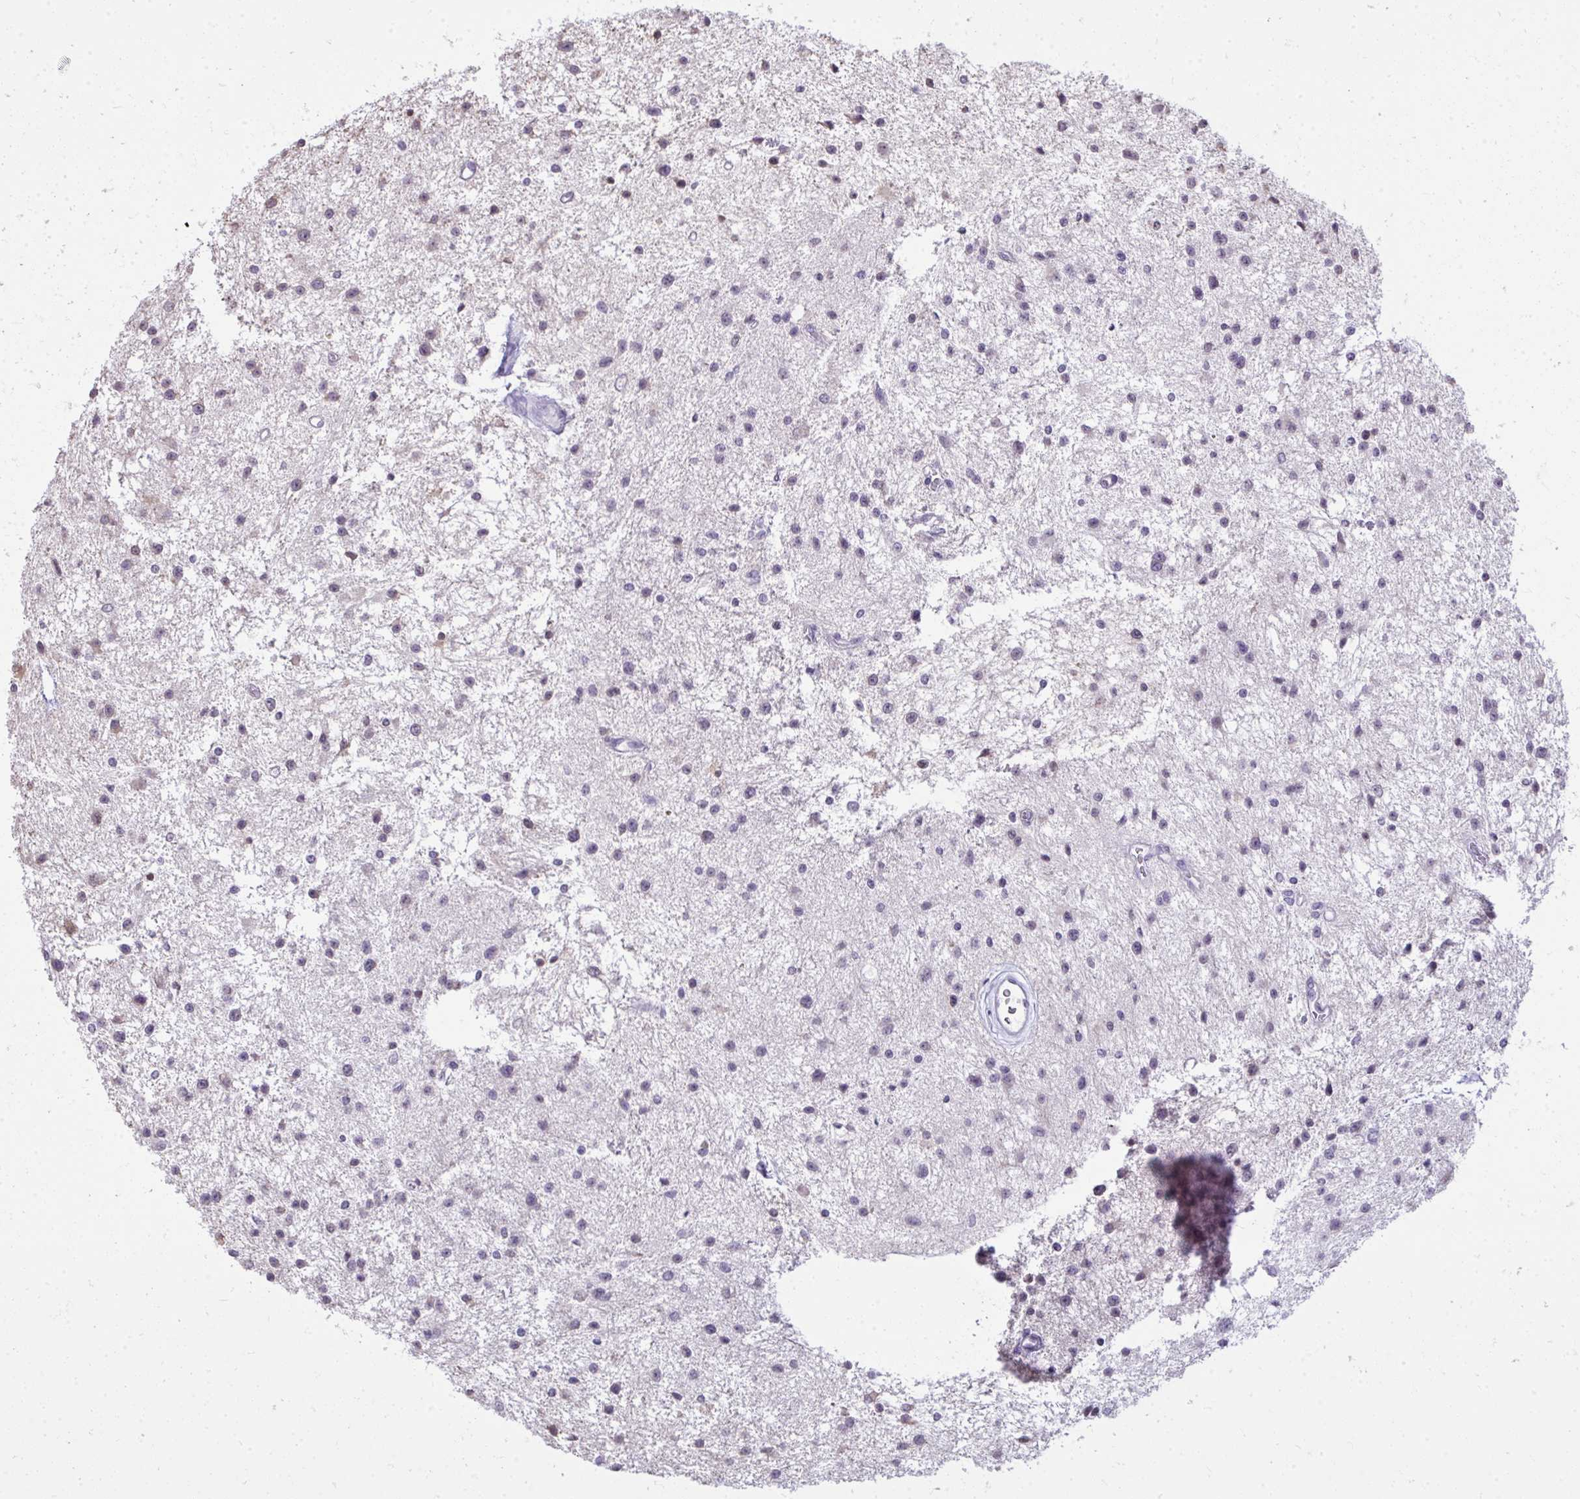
{"staining": {"intensity": "negative", "quantity": "none", "location": "none"}, "tissue": "glioma", "cell_type": "Tumor cells", "image_type": "cancer", "snomed": [{"axis": "morphology", "description": "Glioma, malignant, Low grade"}, {"axis": "topography", "description": "Brain"}], "caption": "Tumor cells are negative for brown protein staining in malignant low-grade glioma.", "gene": "NPPA", "patient": {"sex": "male", "age": 43}}